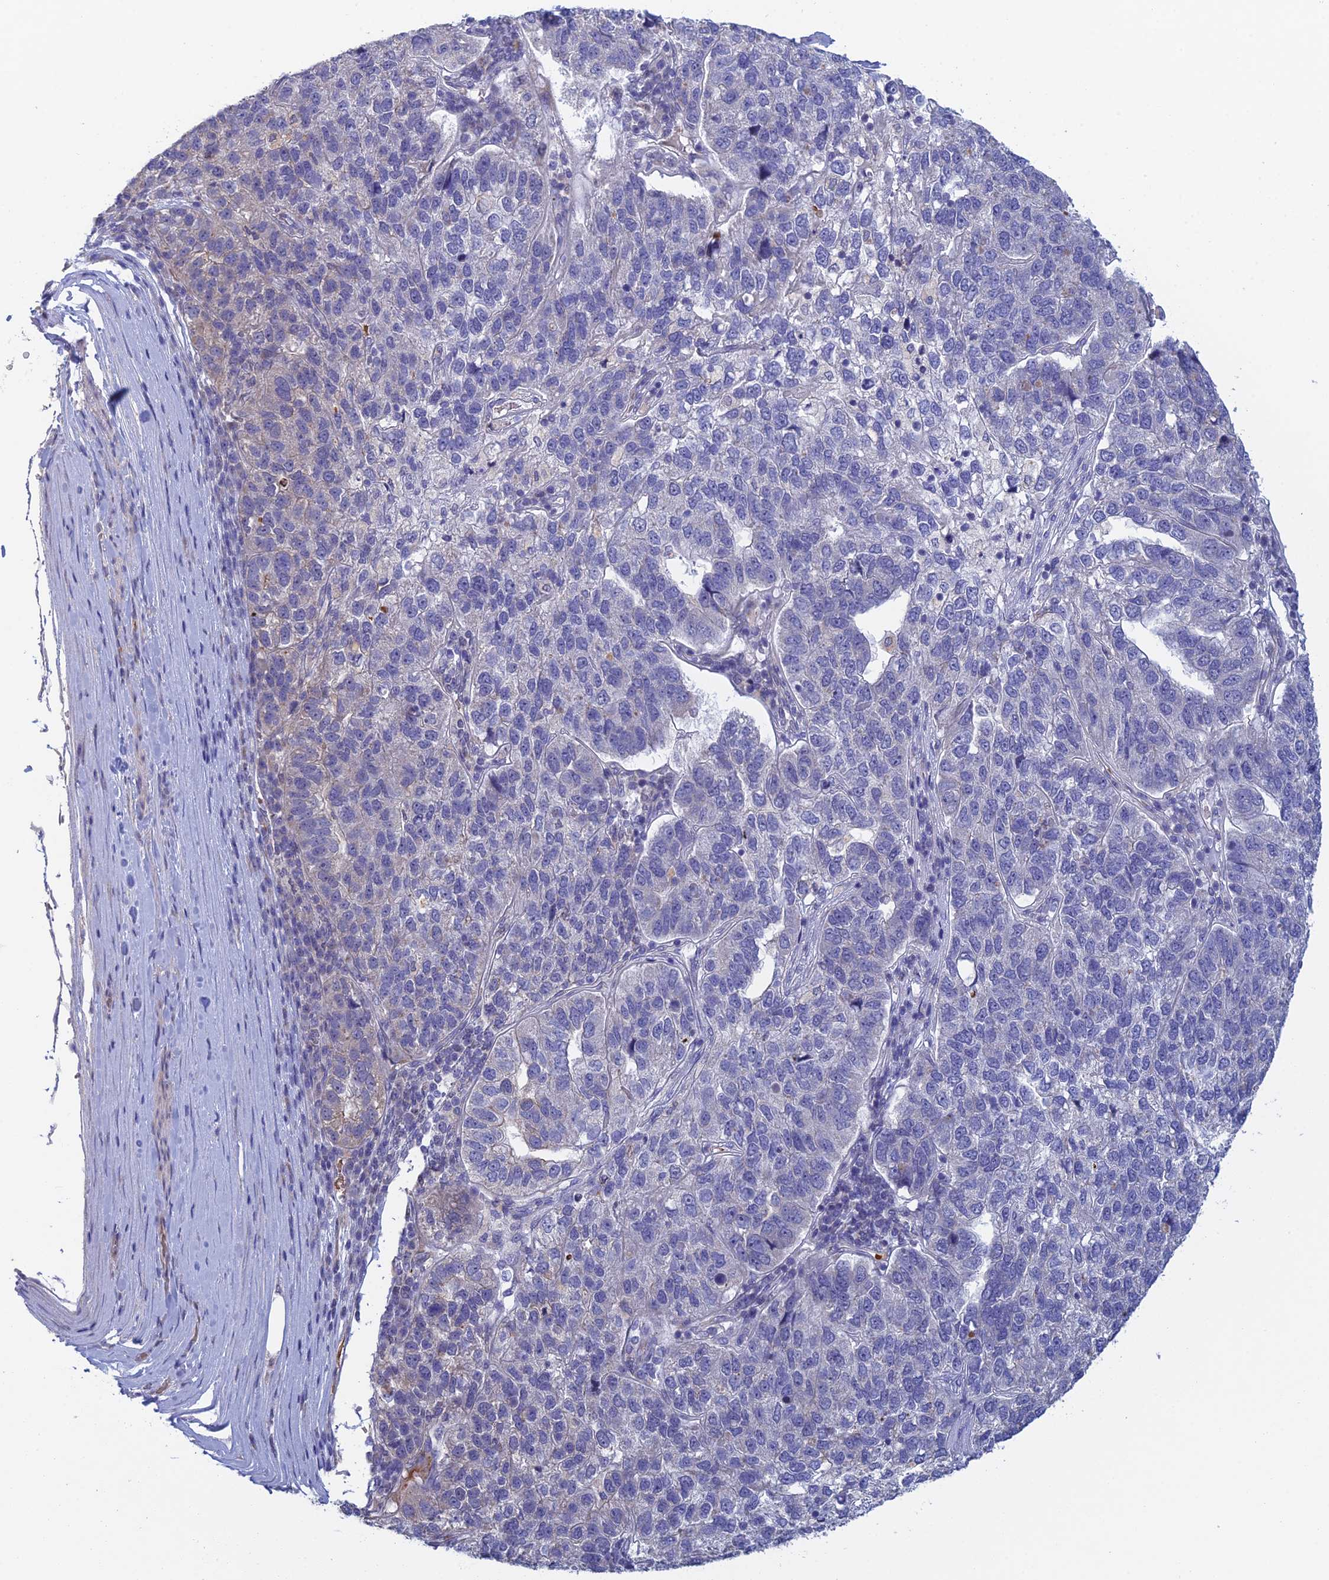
{"staining": {"intensity": "negative", "quantity": "none", "location": "none"}, "tissue": "pancreatic cancer", "cell_type": "Tumor cells", "image_type": "cancer", "snomed": [{"axis": "morphology", "description": "Adenocarcinoma, NOS"}, {"axis": "topography", "description": "Pancreas"}], "caption": "Tumor cells show no significant expression in adenocarcinoma (pancreatic).", "gene": "GIPC1", "patient": {"sex": "female", "age": 61}}